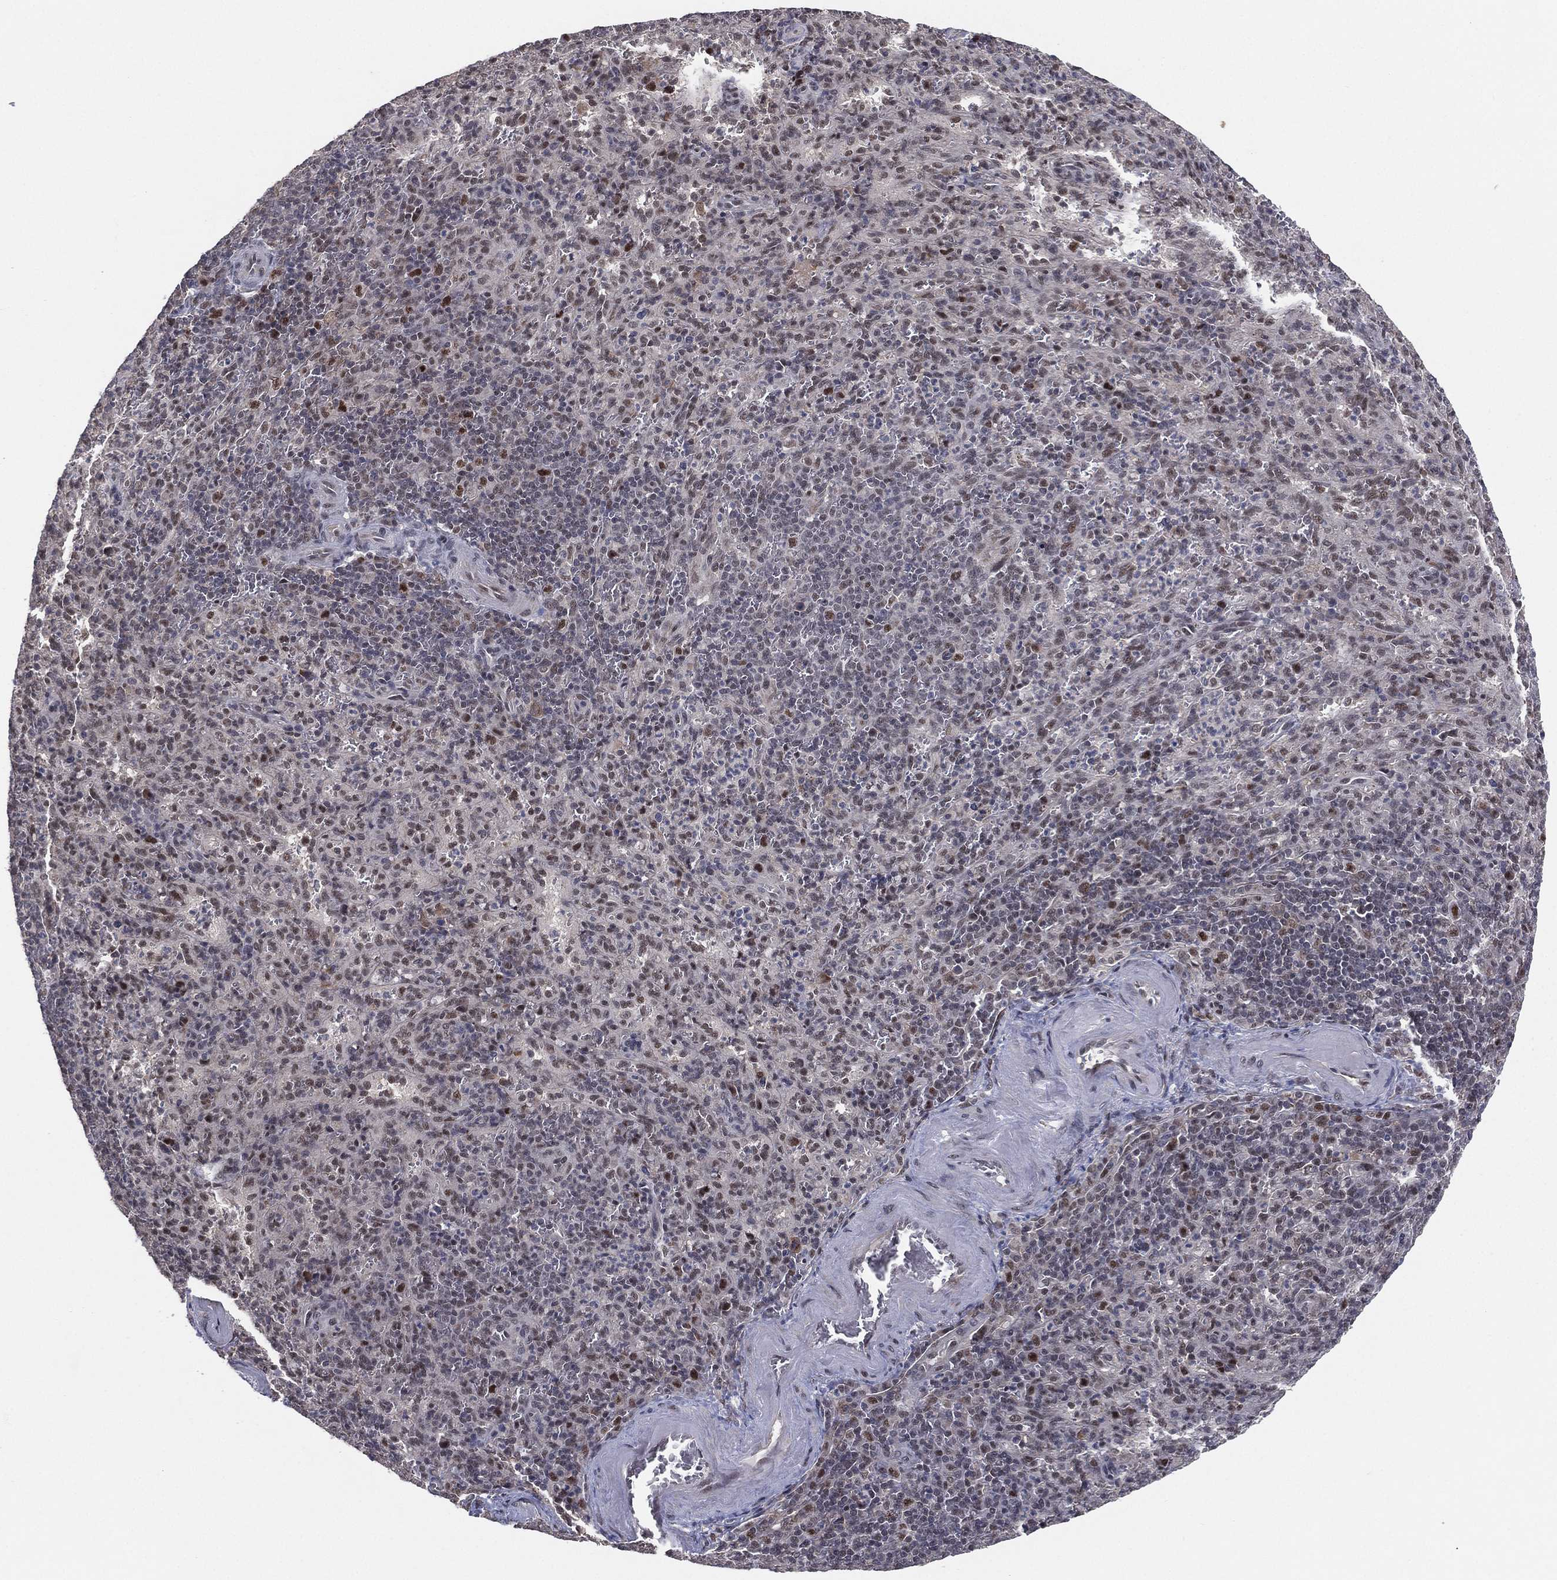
{"staining": {"intensity": "moderate", "quantity": "<25%", "location": "nuclear"}, "tissue": "spleen", "cell_type": "Cells in red pulp", "image_type": "normal", "snomed": [{"axis": "morphology", "description": "Normal tissue, NOS"}, {"axis": "topography", "description": "Spleen"}], "caption": "The histopathology image exhibits staining of benign spleen, revealing moderate nuclear protein staining (brown color) within cells in red pulp. The staining is performed using DAB (3,3'-diaminobenzidine) brown chromogen to label protein expression. The nuclei are counter-stained blue using hematoxylin.", "gene": "DGCR8", "patient": {"sex": "male", "age": 57}}